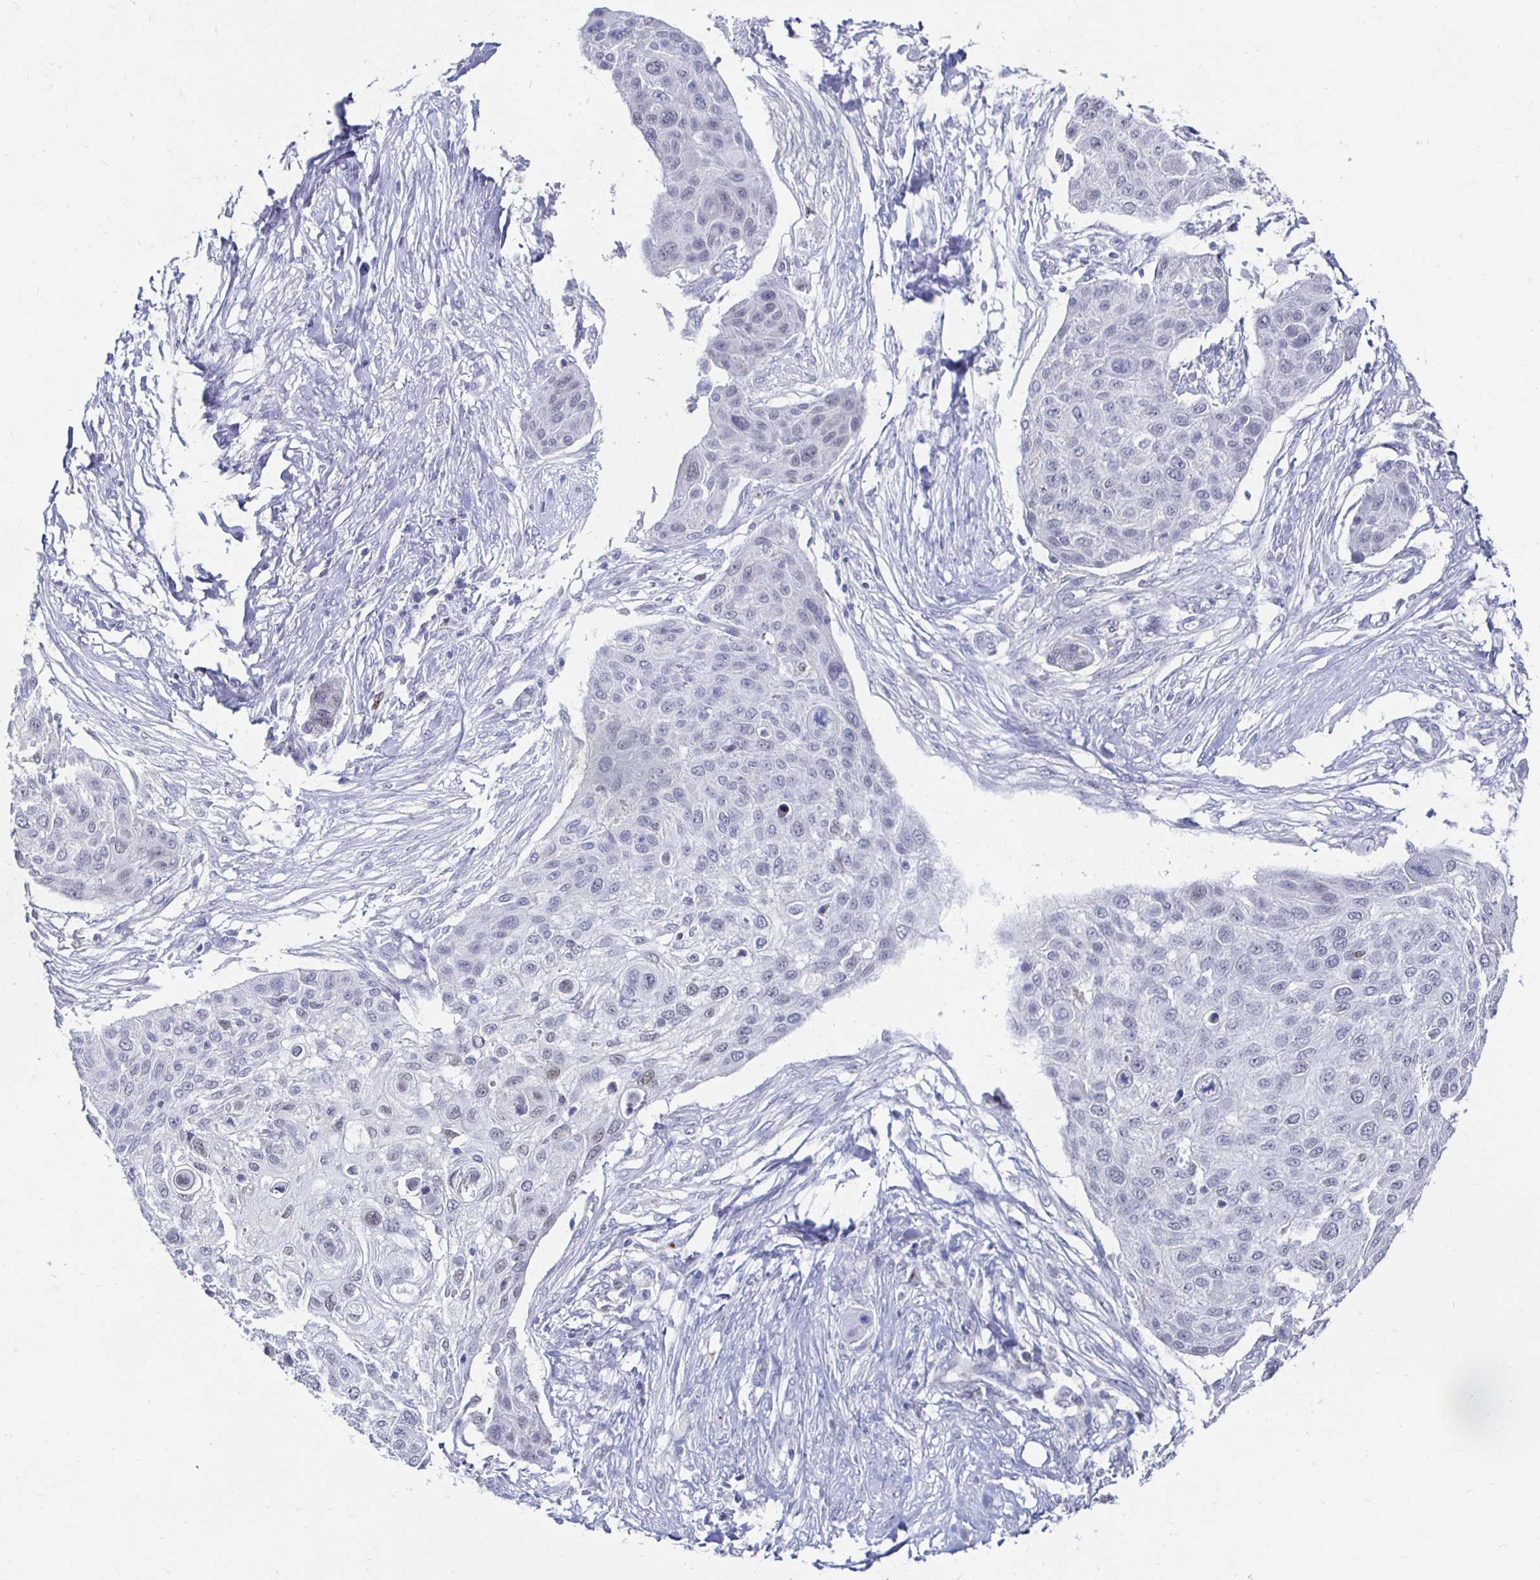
{"staining": {"intensity": "negative", "quantity": "none", "location": "none"}, "tissue": "skin cancer", "cell_type": "Tumor cells", "image_type": "cancer", "snomed": [{"axis": "morphology", "description": "Squamous cell carcinoma, NOS"}, {"axis": "topography", "description": "Skin"}], "caption": "A high-resolution photomicrograph shows immunohistochemistry (IHC) staining of squamous cell carcinoma (skin), which shows no significant positivity in tumor cells.", "gene": "NOCT", "patient": {"sex": "female", "age": 87}}